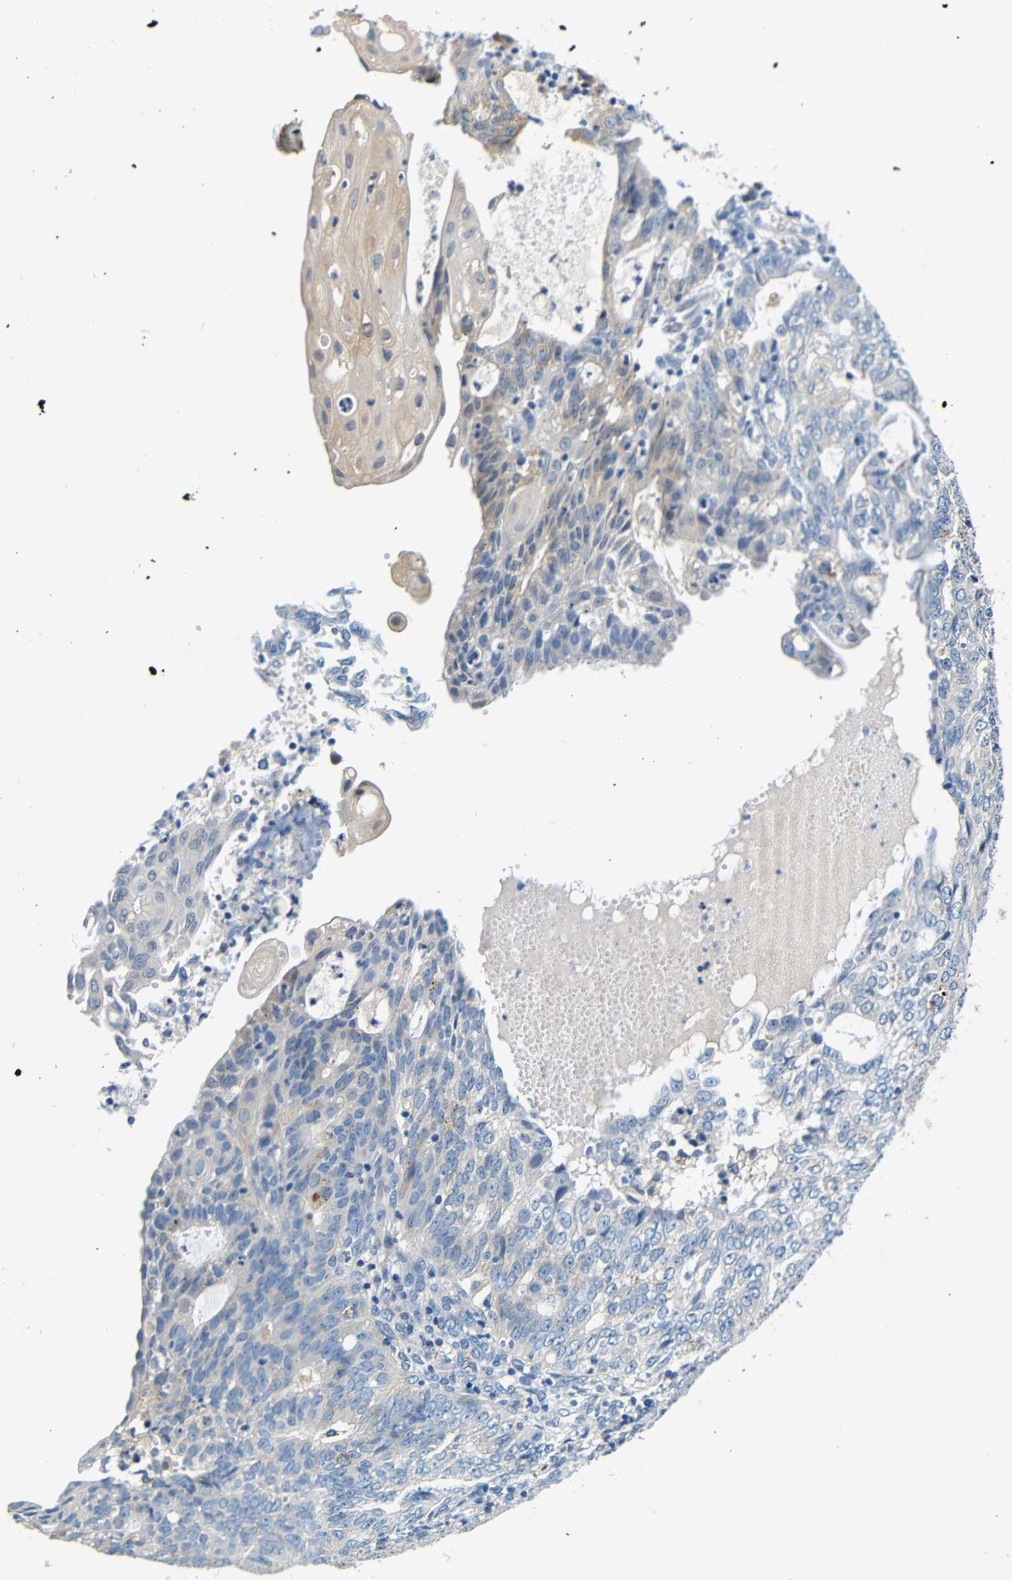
{"staining": {"intensity": "negative", "quantity": "none", "location": "none"}, "tissue": "endometrial cancer", "cell_type": "Tumor cells", "image_type": "cancer", "snomed": [{"axis": "morphology", "description": "Adenocarcinoma, NOS"}, {"axis": "topography", "description": "Endometrium"}], "caption": "Protein analysis of adenocarcinoma (endometrial) displays no significant staining in tumor cells.", "gene": "FMO5", "patient": {"sex": "female", "age": 32}}